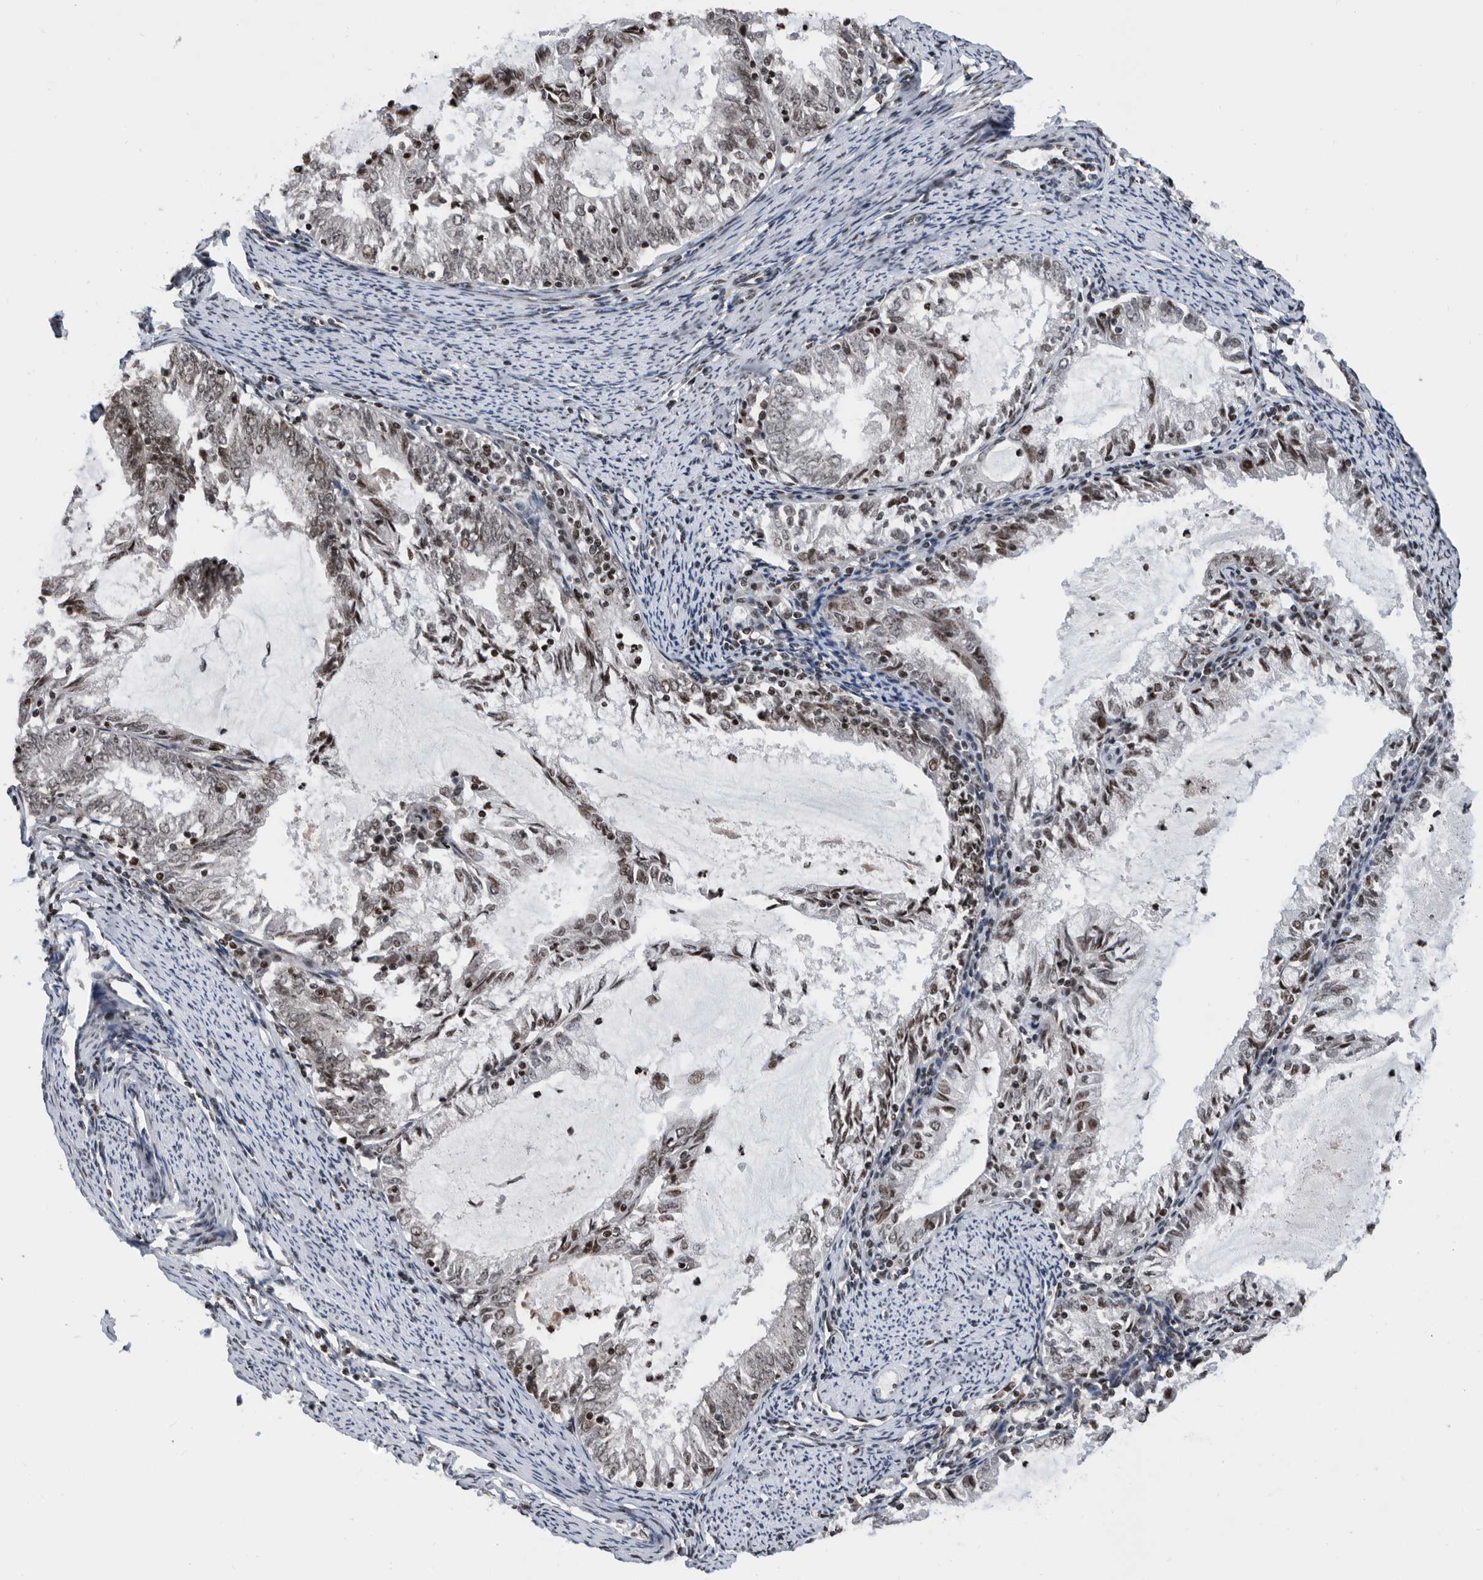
{"staining": {"intensity": "weak", "quantity": ">75%", "location": "nuclear"}, "tissue": "endometrial cancer", "cell_type": "Tumor cells", "image_type": "cancer", "snomed": [{"axis": "morphology", "description": "Adenocarcinoma, NOS"}, {"axis": "topography", "description": "Endometrium"}], "caption": "Brown immunohistochemical staining in human endometrial adenocarcinoma shows weak nuclear positivity in approximately >75% of tumor cells.", "gene": "SNRNP48", "patient": {"sex": "female", "age": 57}}